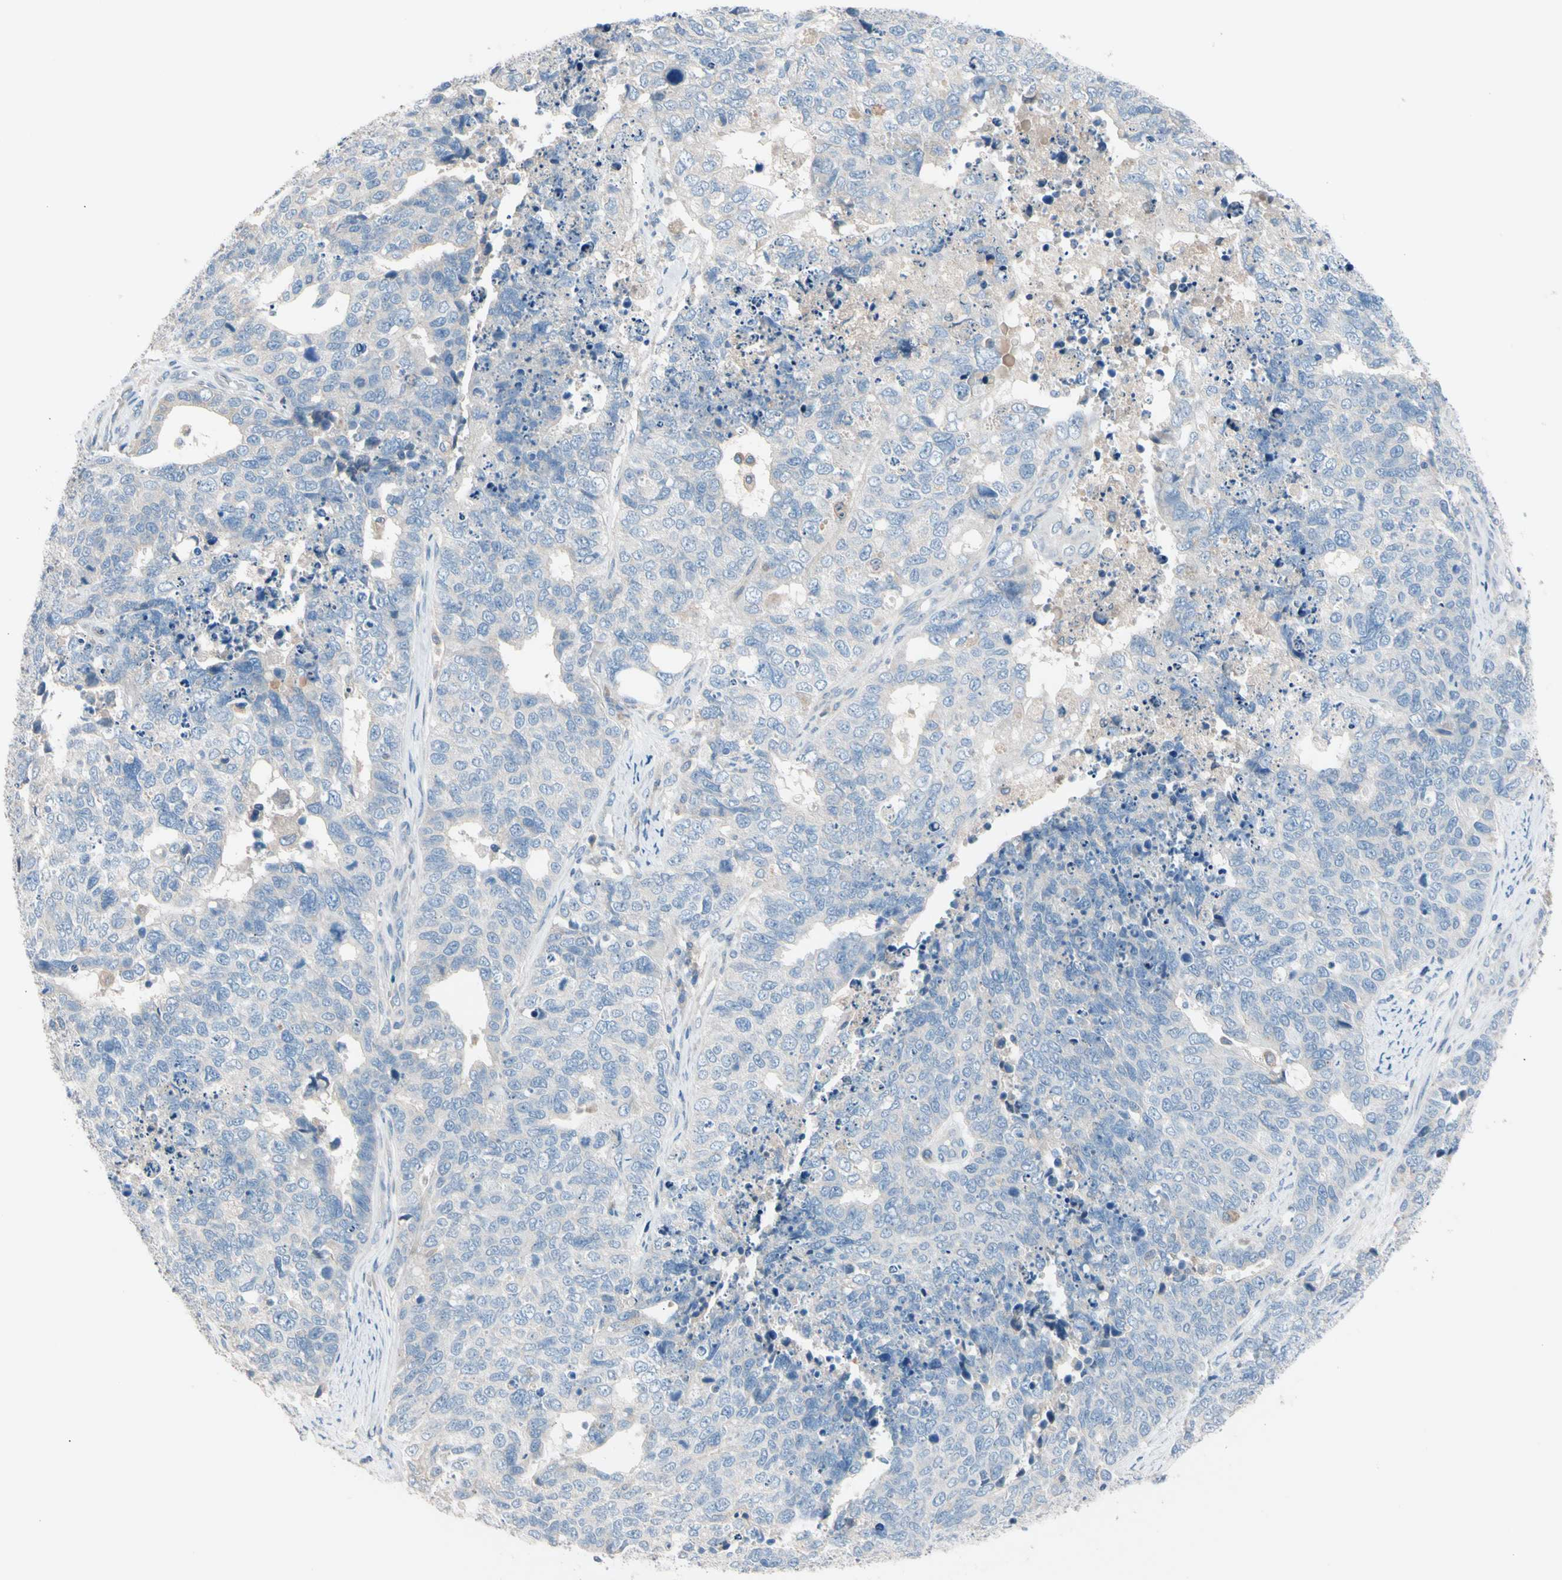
{"staining": {"intensity": "weak", "quantity": "<25%", "location": "cytoplasmic/membranous"}, "tissue": "cervical cancer", "cell_type": "Tumor cells", "image_type": "cancer", "snomed": [{"axis": "morphology", "description": "Squamous cell carcinoma, NOS"}, {"axis": "topography", "description": "Cervix"}], "caption": "Immunohistochemical staining of cervical cancer (squamous cell carcinoma) exhibits no significant staining in tumor cells.", "gene": "CASQ1", "patient": {"sex": "female", "age": 63}}